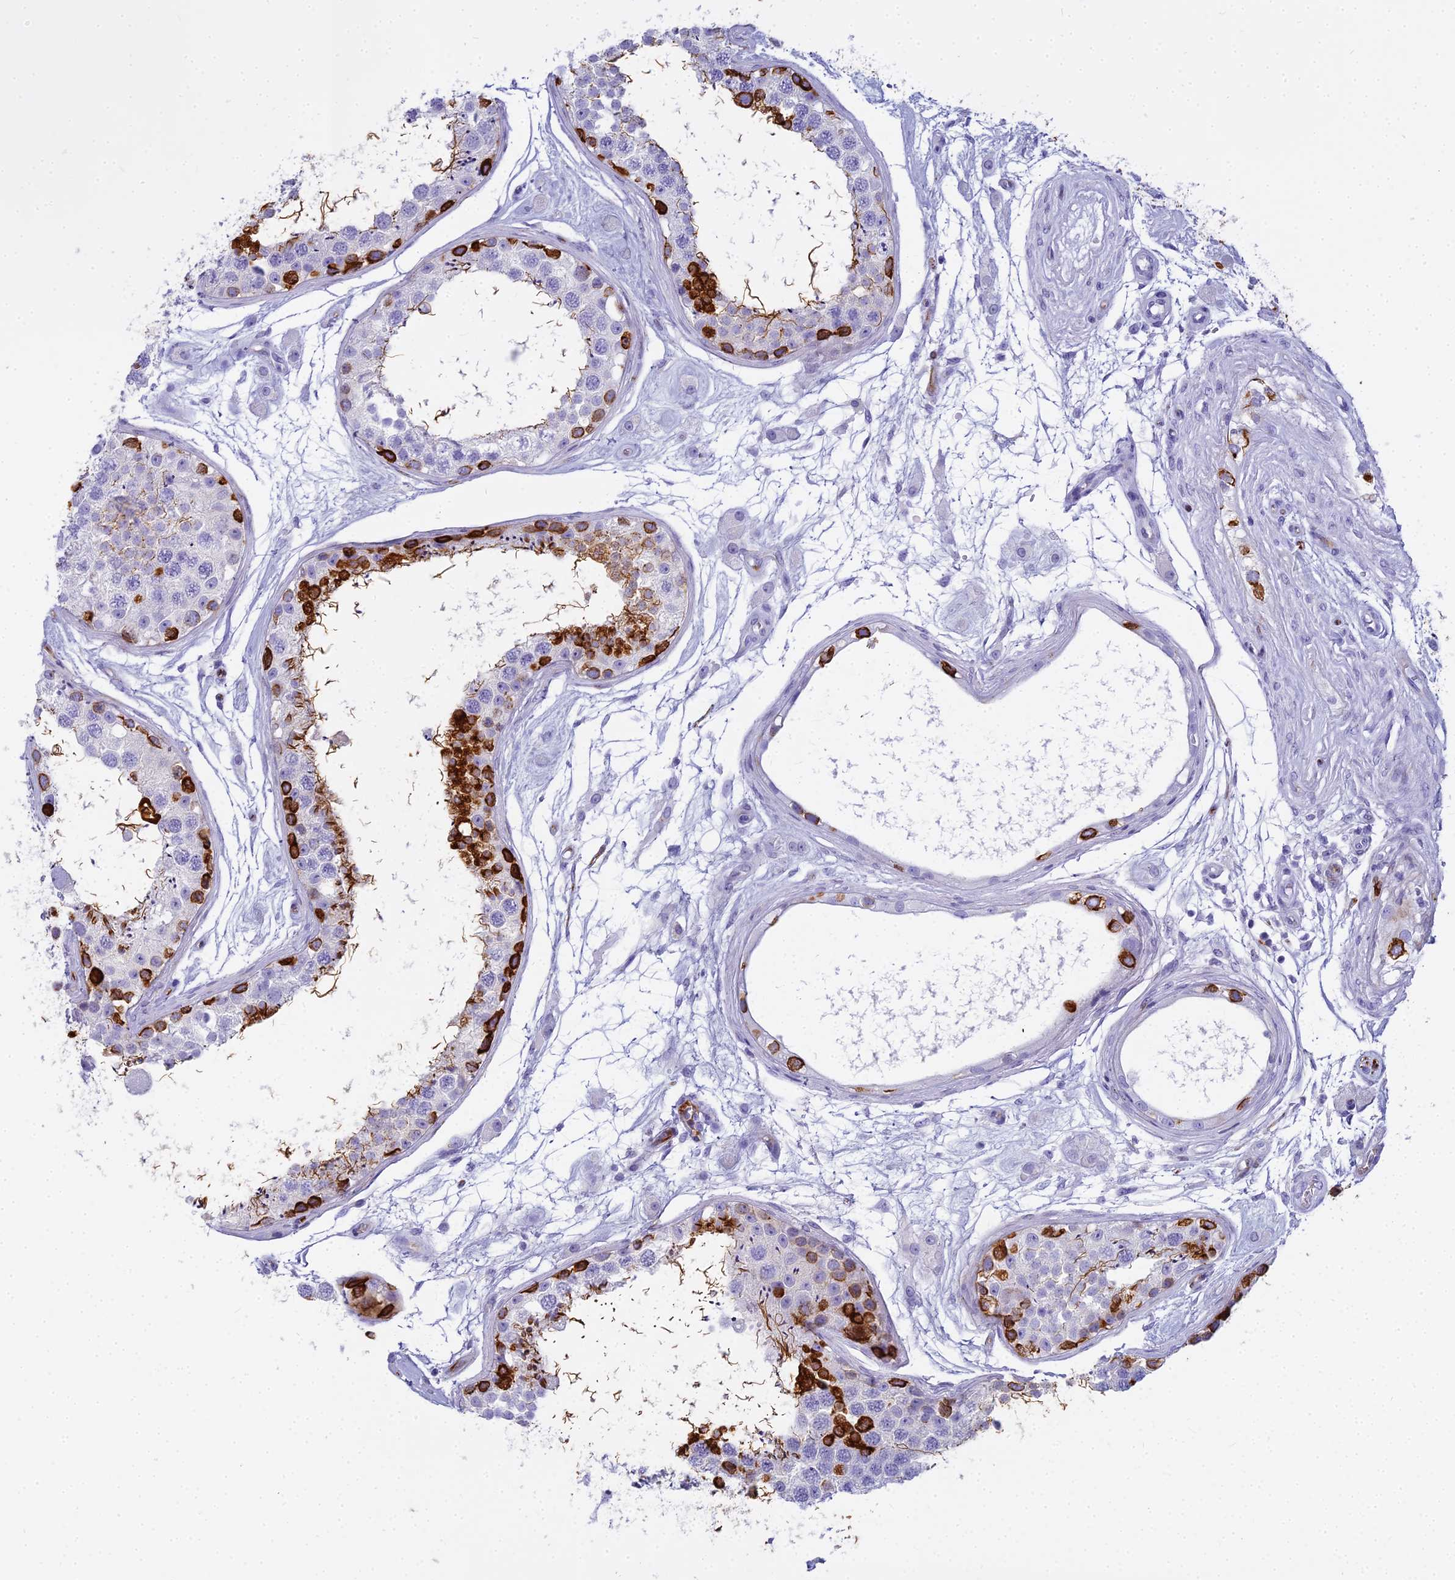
{"staining": {"intensity": "strong", "quantity": "<25%", "location": "cytoplasmic/membranous"}, "tissue": "testis", "cell_type": "Cells in seminiferous ducts", "image_type": "normal", "snomed": [{"axis": "morphology", "description": "Normal tissue, NOS"}, {"axis": "topography", "description": "Testis"}], "caption": "Testis stained with a protein marker shows strong staining in cells in seminiferous ducts.", "gene": "ENSG00000265118", "patient": {"sex": "male", "age": 25}}